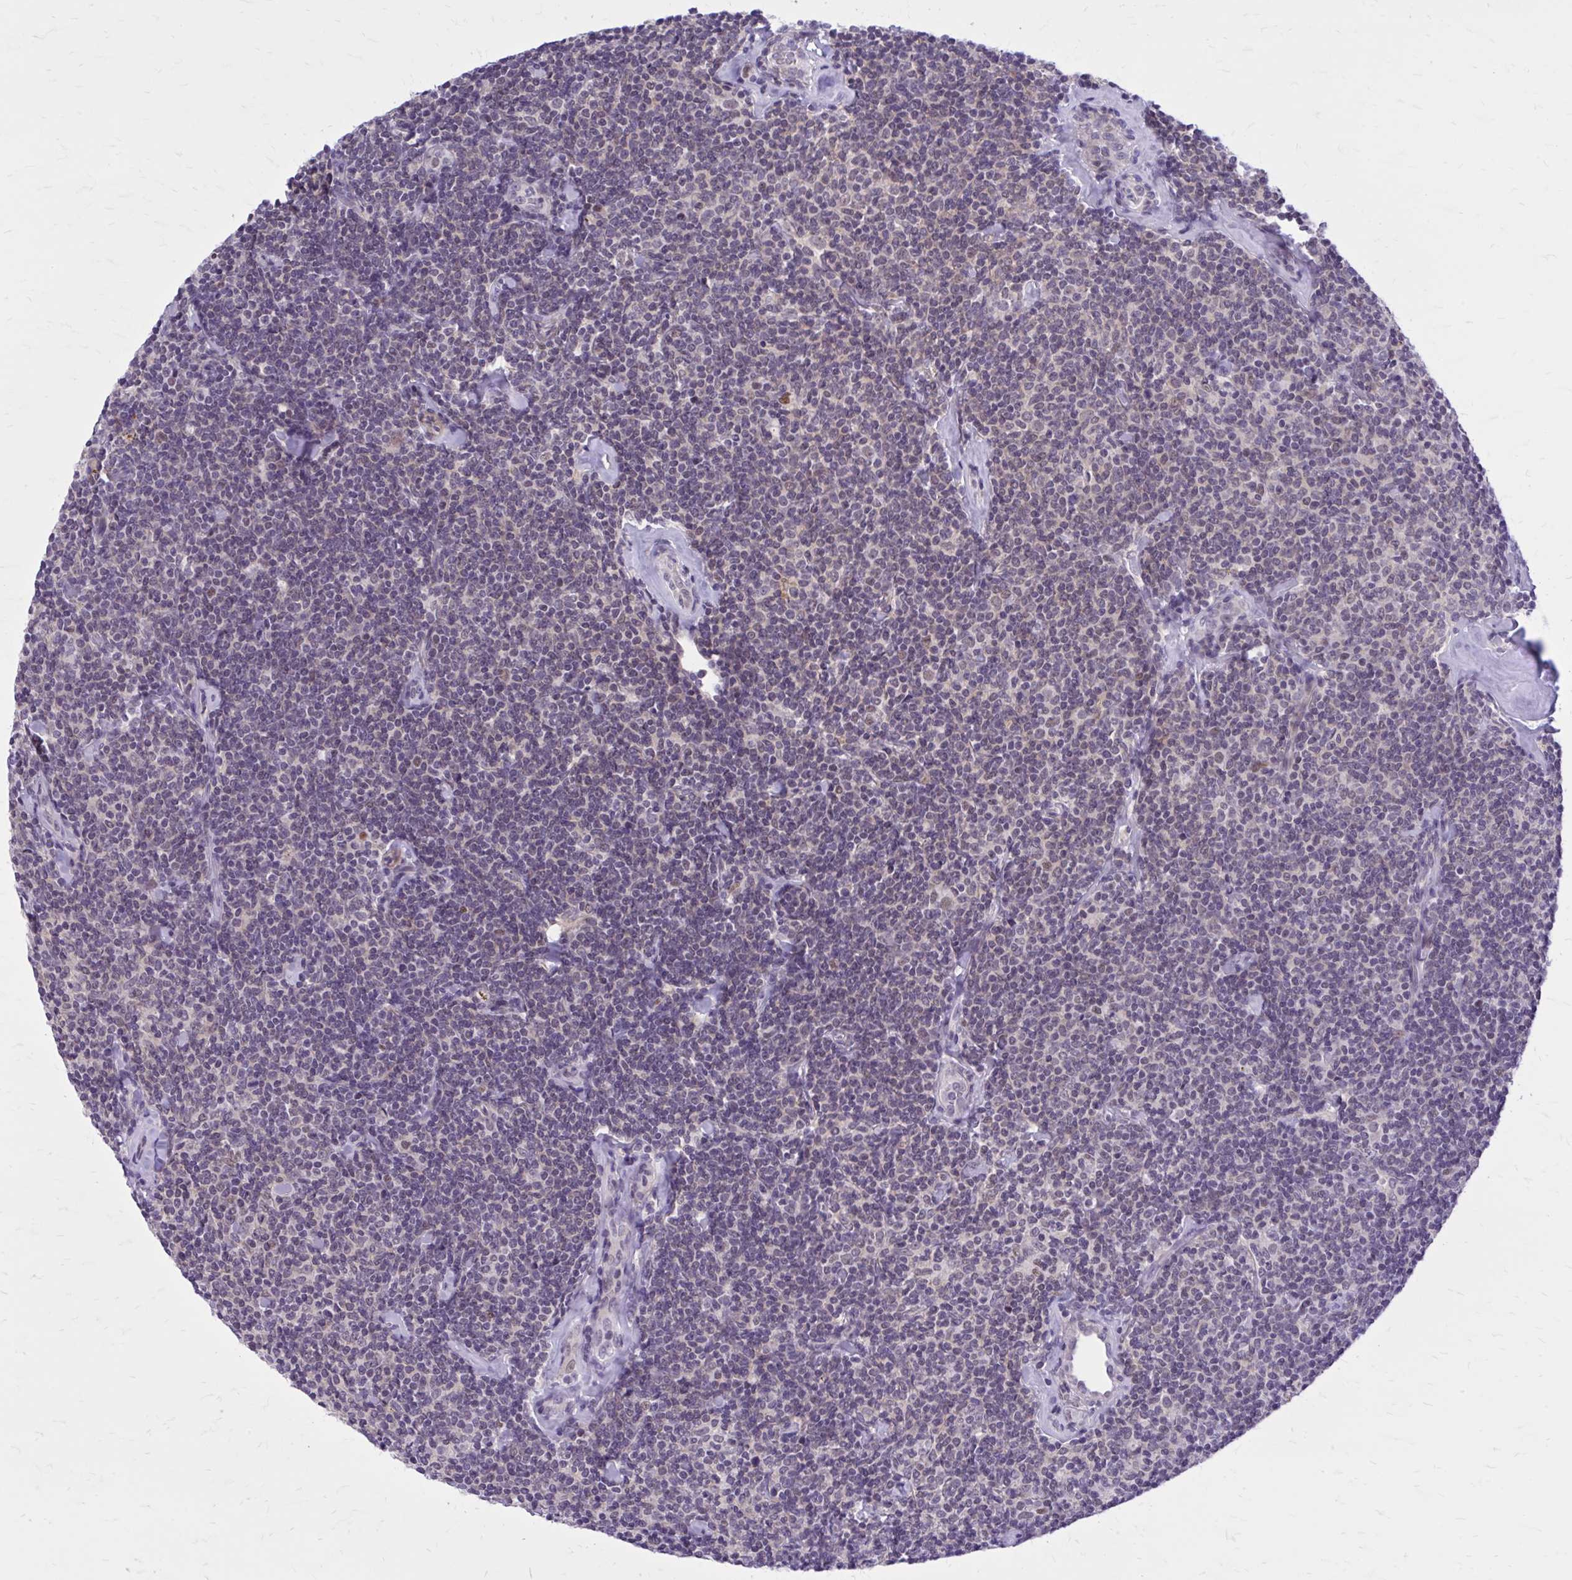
{"staining": {"intensity": "negative", "quantity": "none", "location": "none"}, "tissue": "lymphoma", "cell_type": "Tumor cells", "image_type": "cancer", "snomed": [{"axis": "morphology", "description": "Malignant lymphoma, non-Hodgkin's type, Low grade"}, {"axis": "topography", "description": "Lymph node"}], "caption": "The histopathology image exhibits no staining of tumor cells in malignant lymphoma, non-Hodgkin's type (low-grade).", "gene": "ZBTB25", "patient": {"sex": "female", "age": 56}}